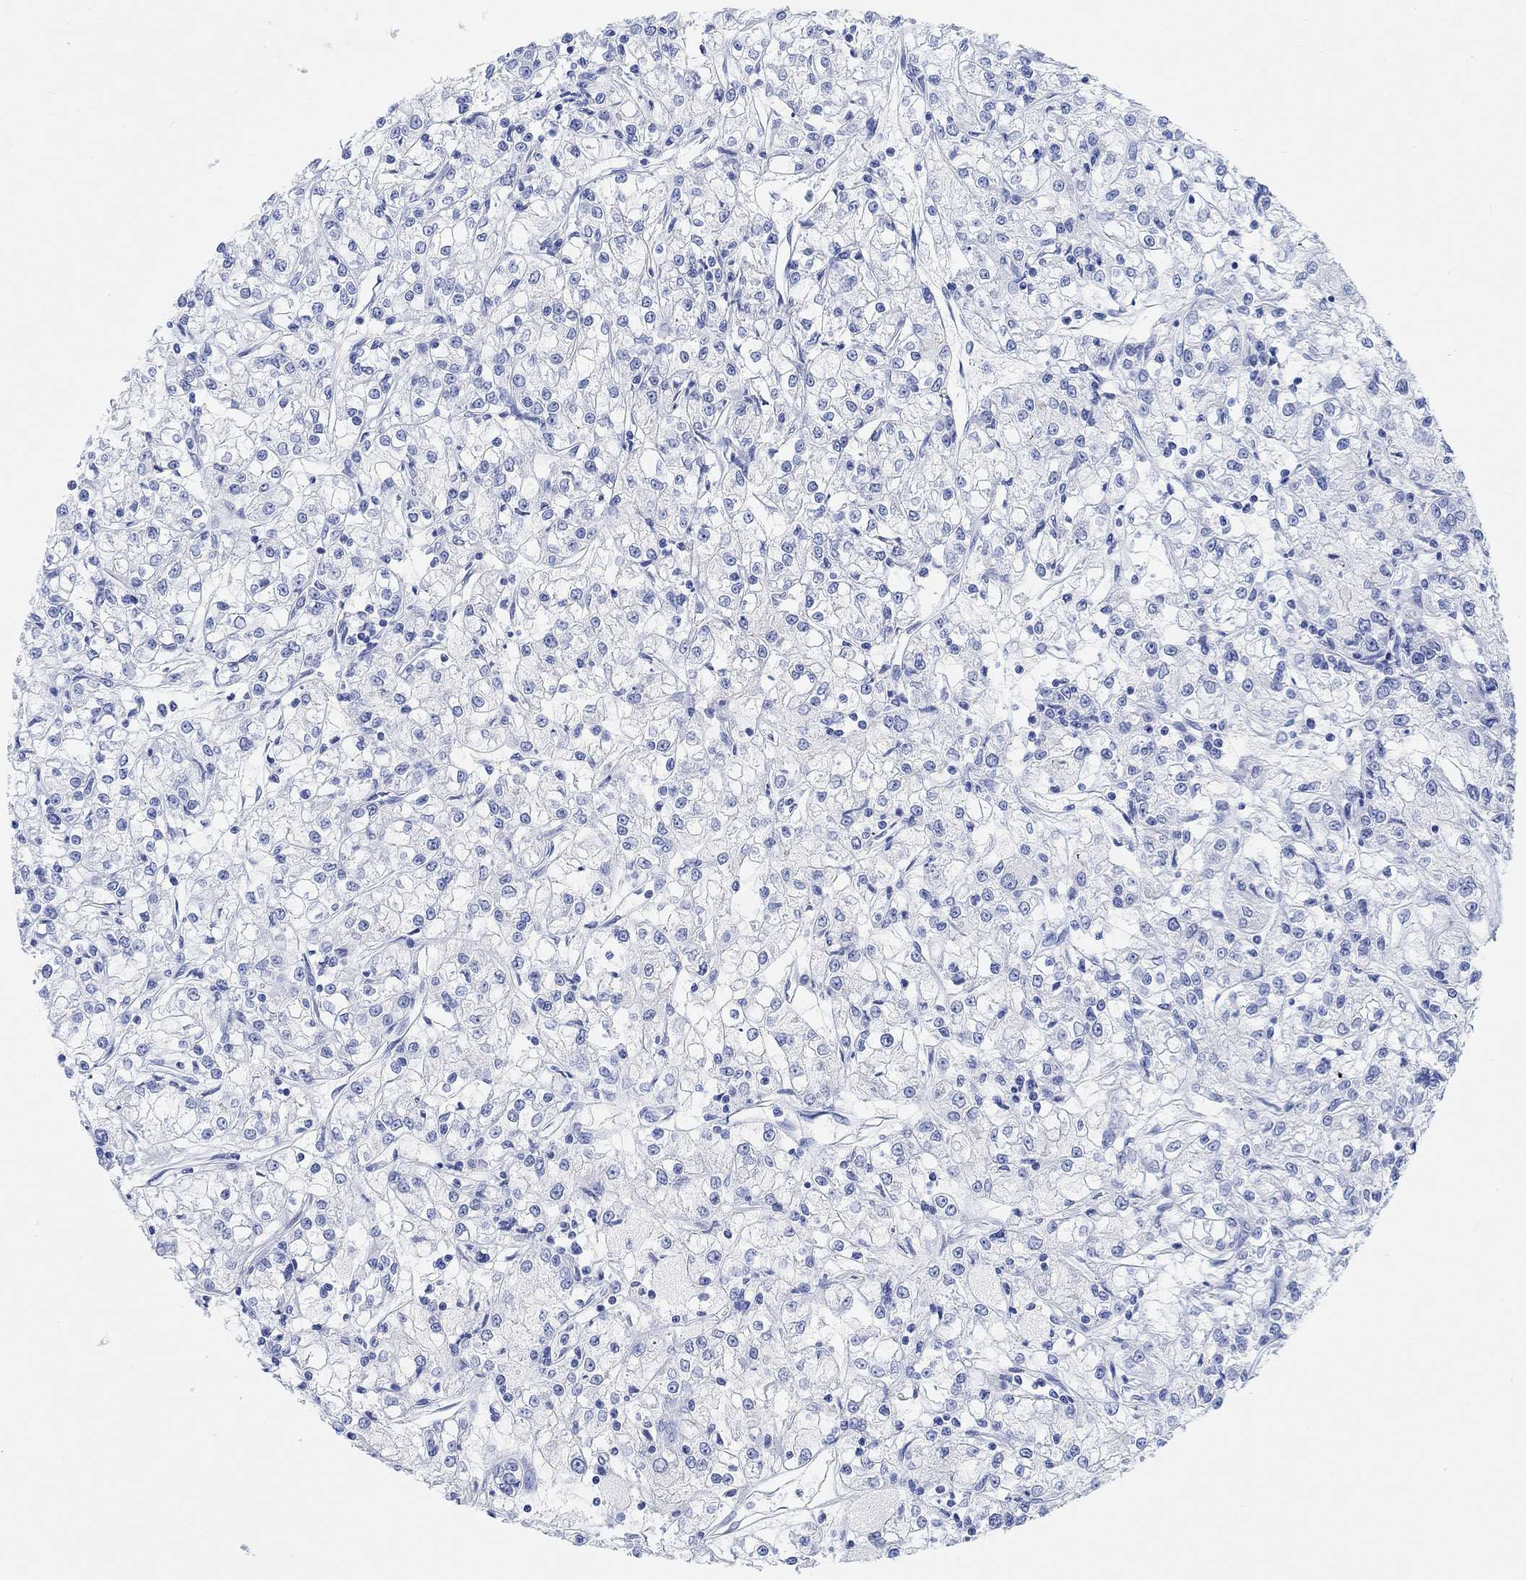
{"staining": {"intensity": "negative", "quantity": "none", "location": "none"}, "tissue": "renal cancer", "cell_type": "Tumor cells", "image_type": "cancer", "snomed": [{"axis": "morphology", "description": "Adenocarcinoma, NOS"}, {"axis": "topography", "description": "Kidney"}], "caption": "DAB immunohistochemical staining of human adenocarcinoma (renal) demonstrates no significant staining in tumor cells.", "gene": "ANKRD33", "patient": {"sex": "female", "age": 59}}